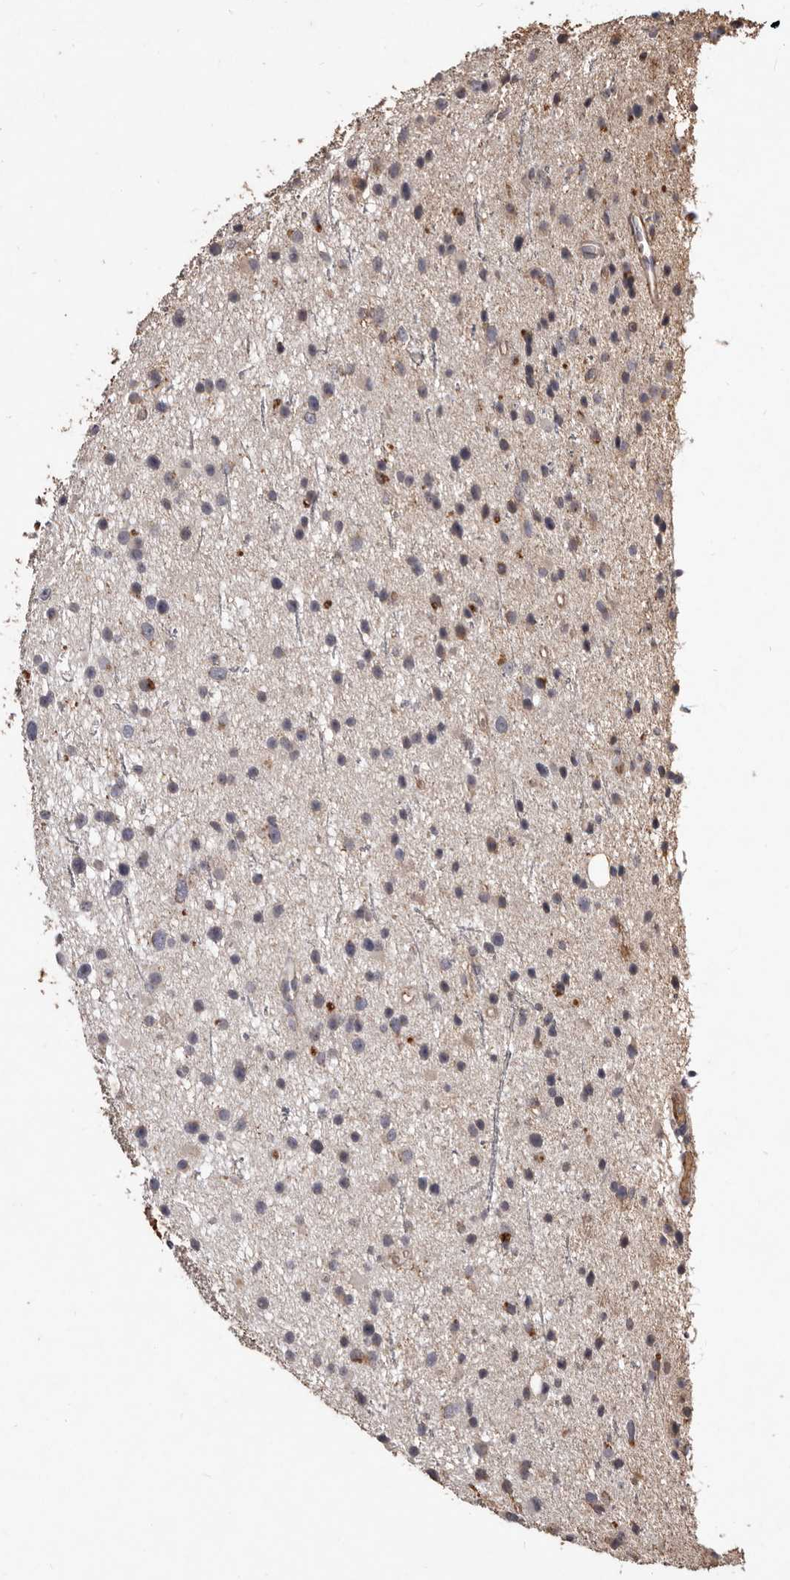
{"staining": {"intensity": "negative", "quantity": "none", "location": "none"}, "tissue": "glioma", "cell_type": "Tumor cells", "image_type": "cancer", "snomed": [{"axis": "morphology", "description": "Glioma, malignant, Low grade"}, {"axis": "topography", "description": "Cerebral cortex"}], "caption": "There is no significant staining in tumor cells of glioma.", "gene": "CXCL14", "patient": {"sex": "female", "age": 39}}